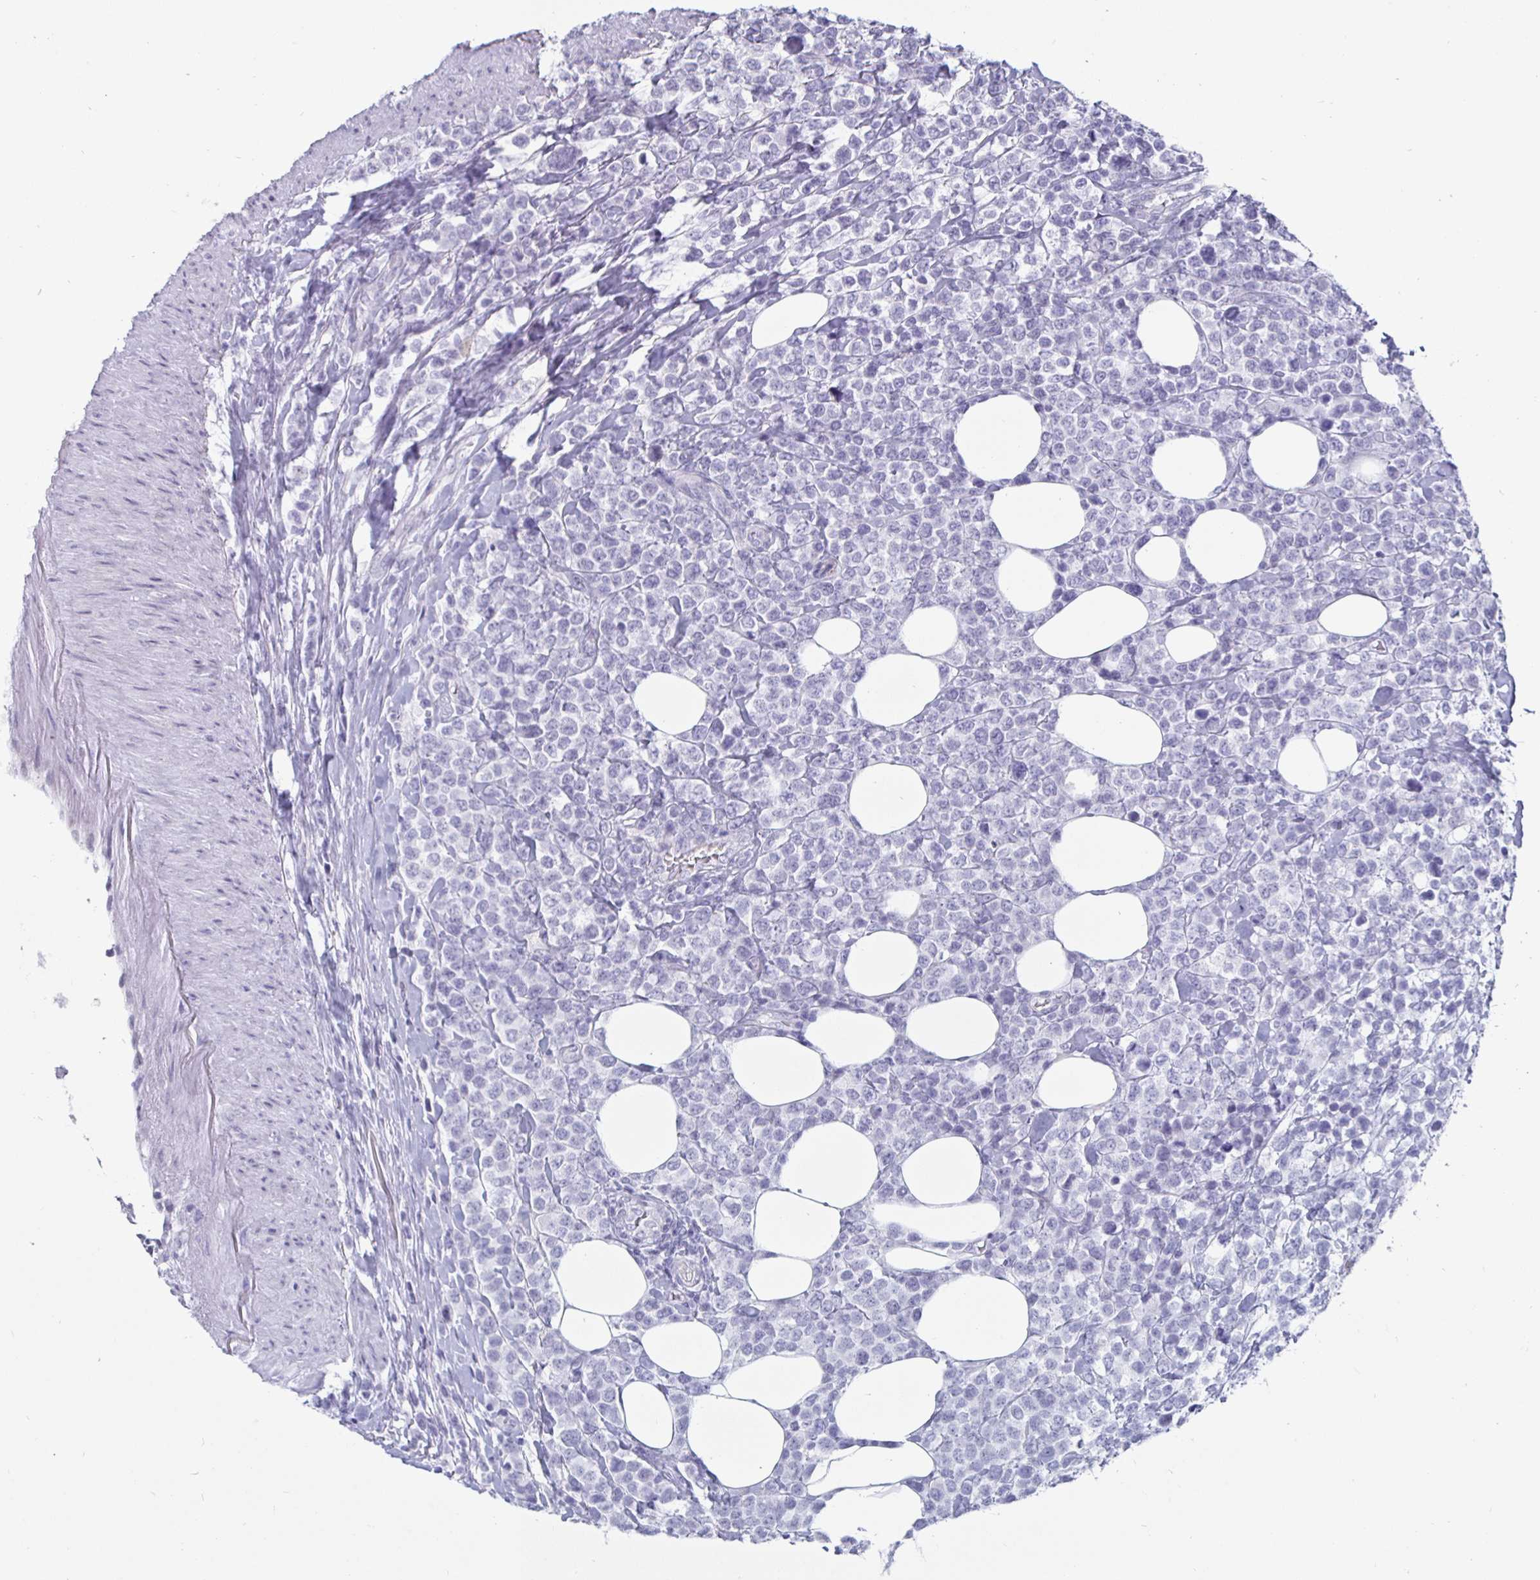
{"staining": {"intensity": "negative", "quantity": "none", "location": "none"}, "tissue": "lymphoma", "cell_type": "Tumor cells", "image_type": "cancer", "snomed": [{"axis": "morphology", "description": "Malignant lymphoma, non-Hodgkin's type, High grade"}, {"axis": "topography", "description": "Soft tissue"}], "caption": "Lymphoma was stained to show a protein in brown. There is no significant expression in tumor cells.", "gene": "OOSP2", "patient": {"sex": "female", "age": 56}}